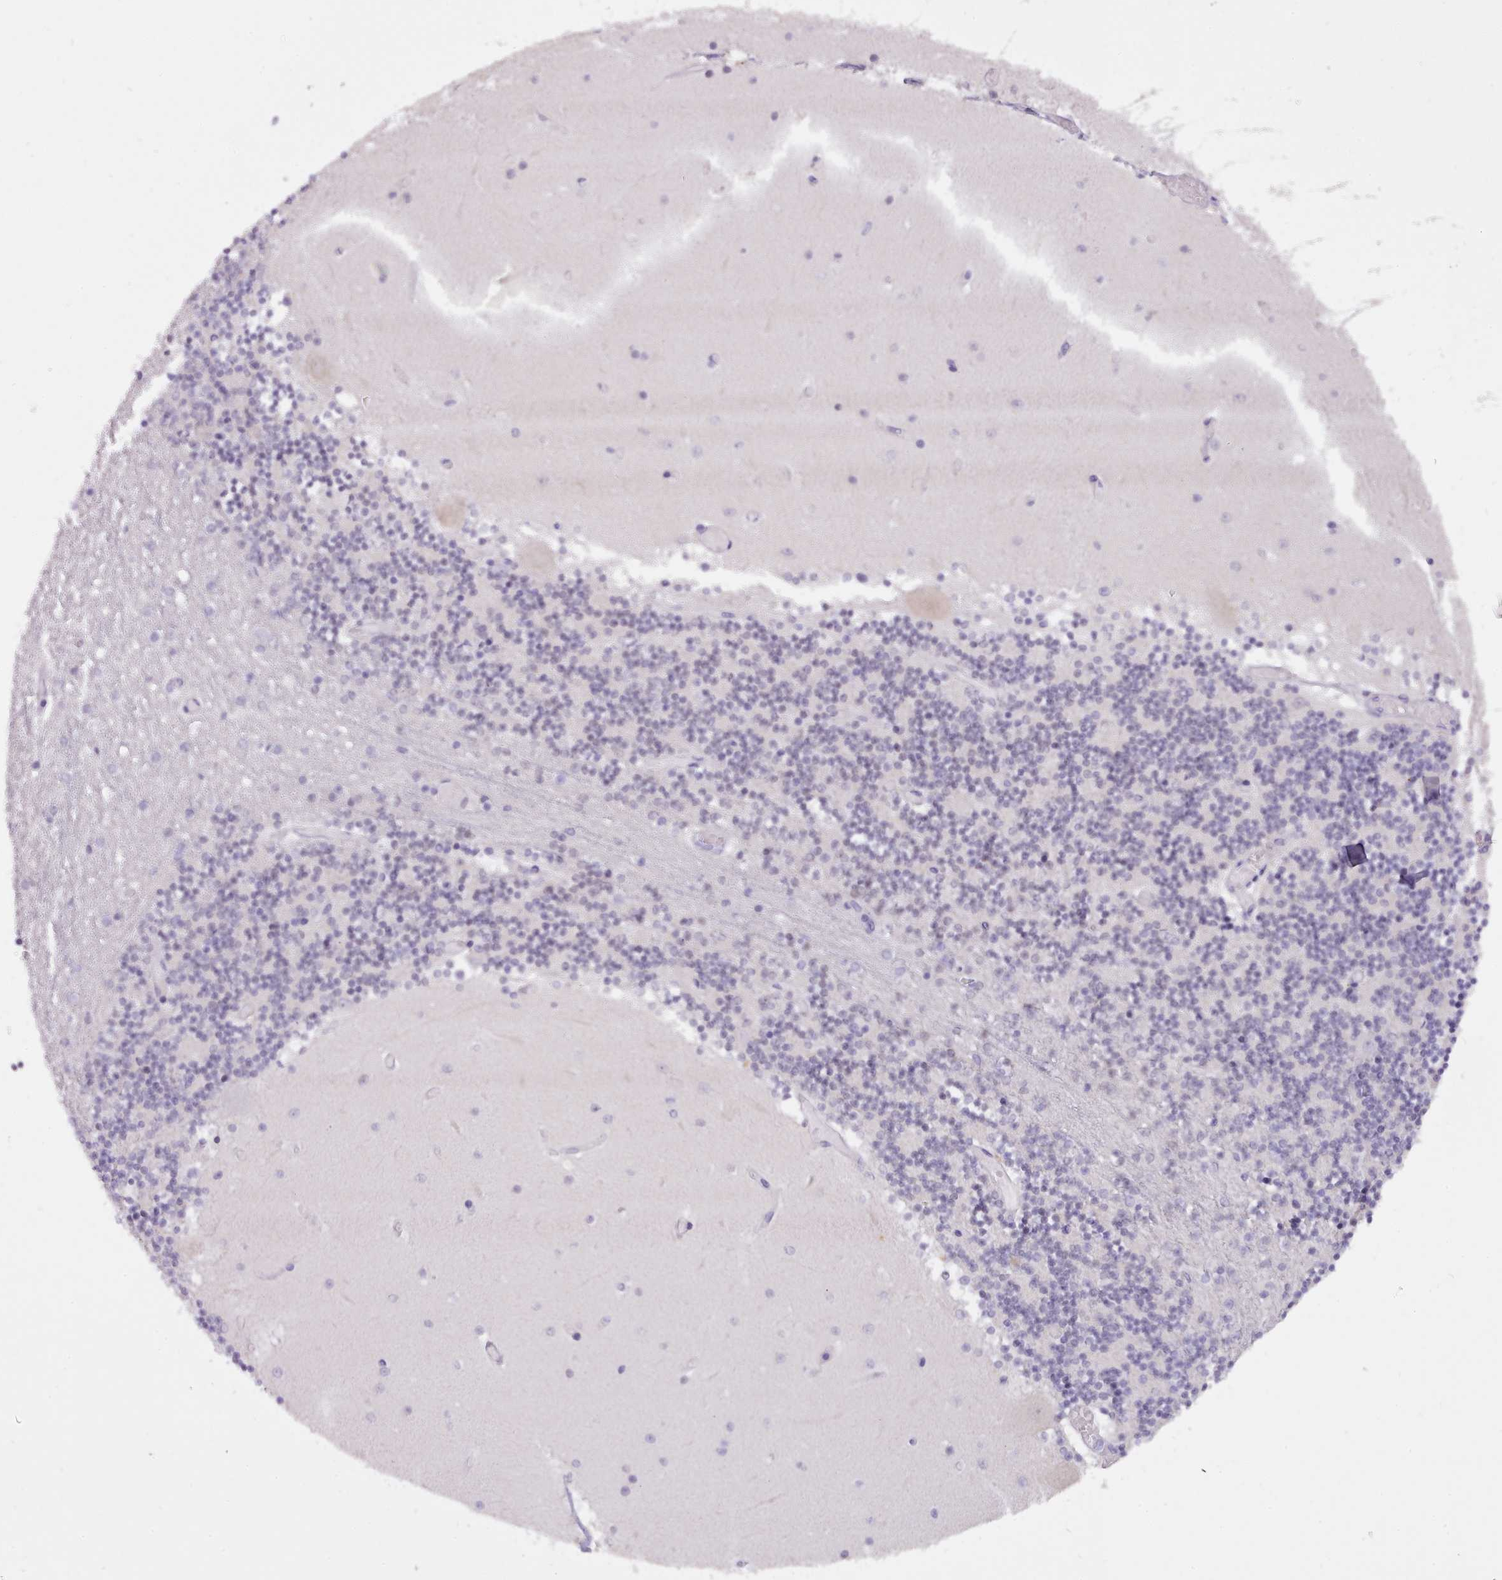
{"staining": {"intensity": "negative", "quantity": "none", "location": "none"}, "tissue": "cerebellum", "cell_type": "Cells in granular layer", "image_type": "normal", "snomed": [{"axis": "morphology", "description": "Normal tissue, NOS"}, {"axis": "topography", "description": "Cerebellum"}], "caption": "A micrograph of cerebellum stained for a protein displays no brown staining in cells in granular layer. The staining was performed using DAB (3,3'-diaminobenzidine) to visualize the protein expression in brown, while the nuclei were stained in blue with hematoxylin (Magnification: 20x).", "gene": "CYP2A13", "patient": {"sex": "female", "age": 28}}